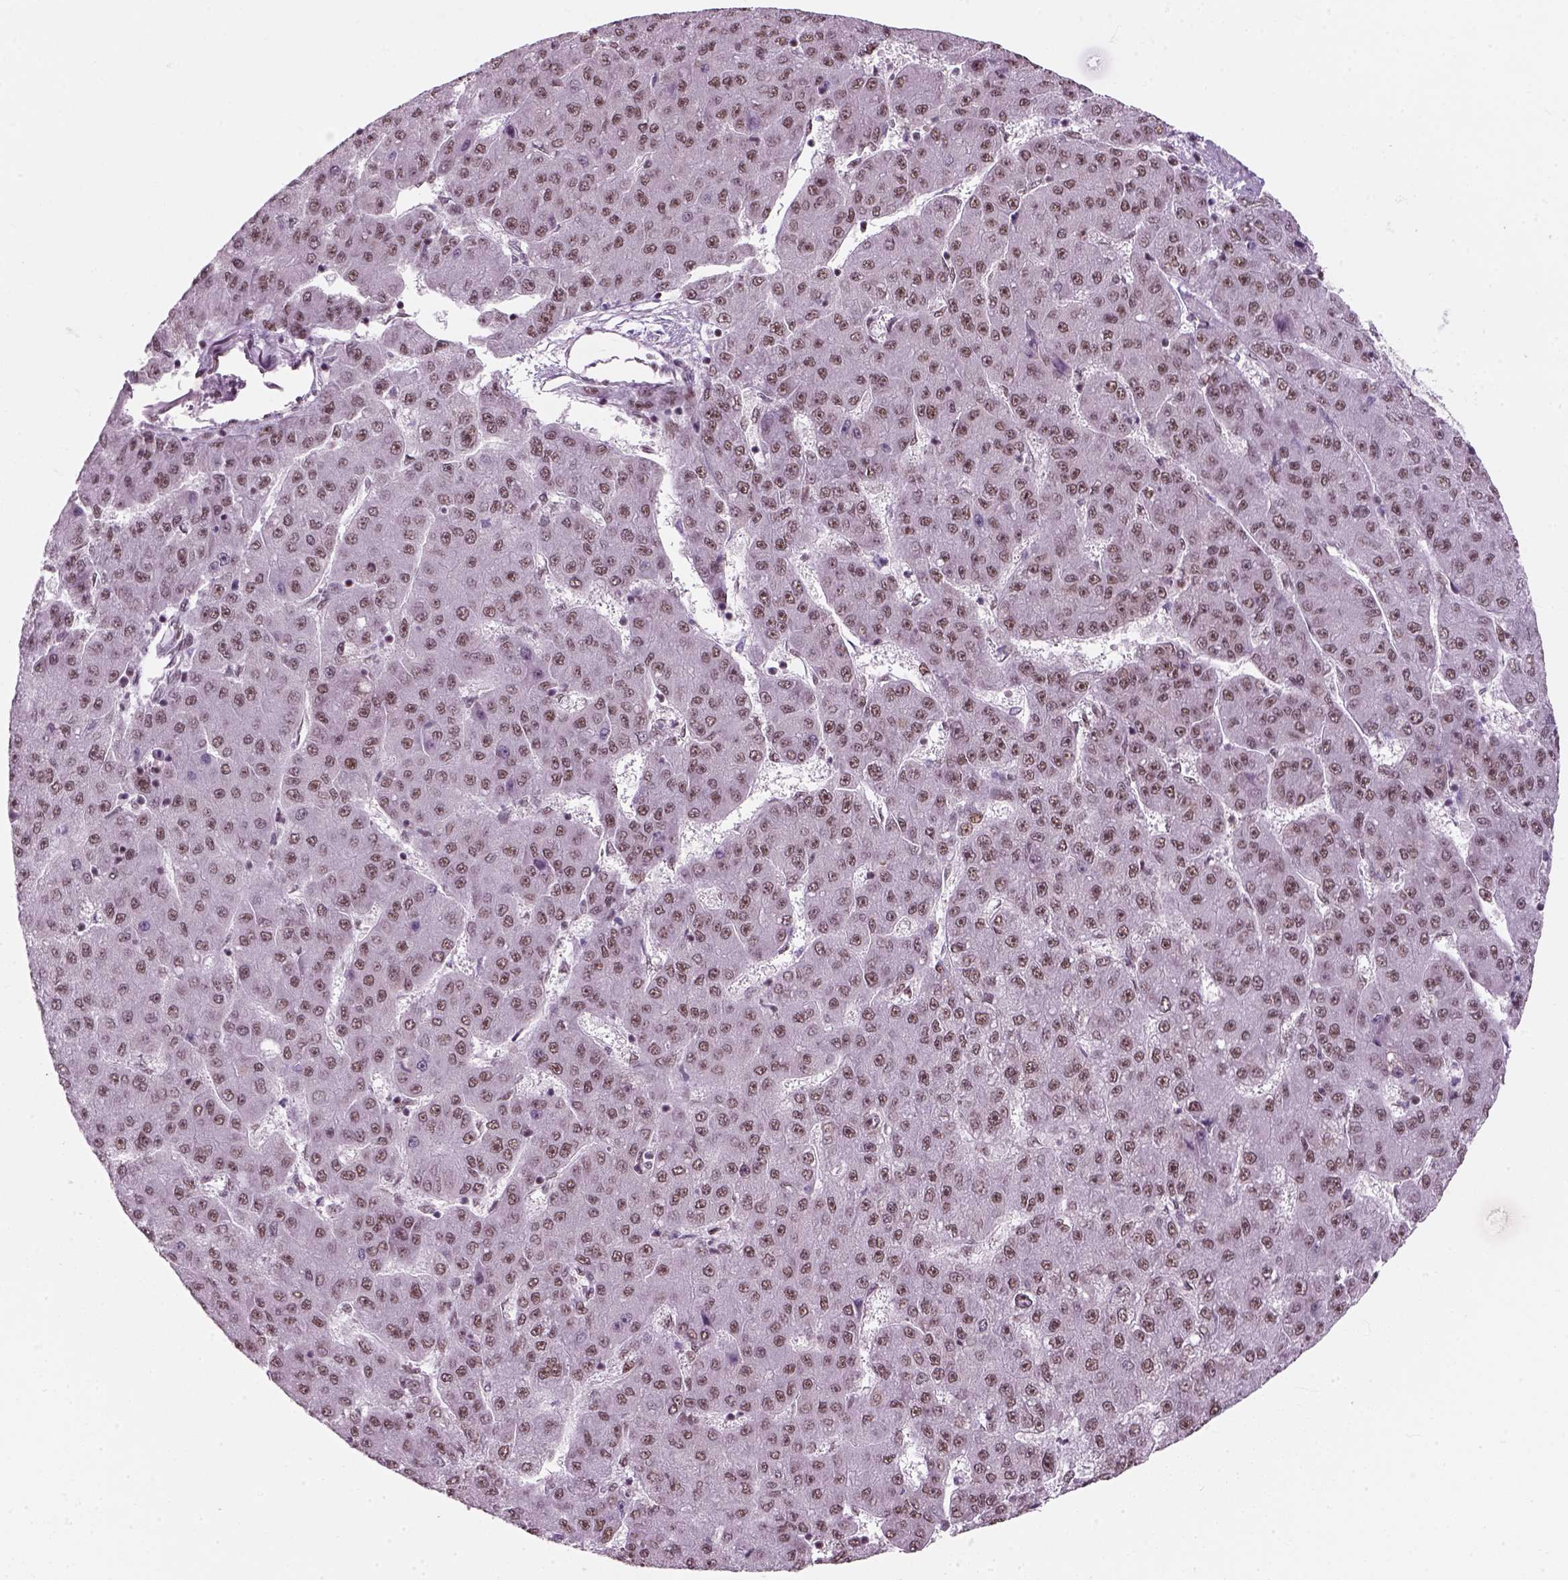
{"staining": {"intensity": "weak", "quantity": ">75%", "location": "nuclear"}, "tissue": "liver cancer", "cell_type": "Tumor cells", "image_type": "cancer", "snomed": [{"axis": "morphology", "description": "Carcinoma, Hepatocellular, NOS"}, {"axis": "topography", "description": "Liver"}], "caption": "There is low levels of weak nuclear expression in tumor cells of hepatocellular carcinoma (liver), as demonstrated by immunohistochemical staining (brown color).", "gene": "GTF2F1", "patient": {"sex": "male", "age": 67}}